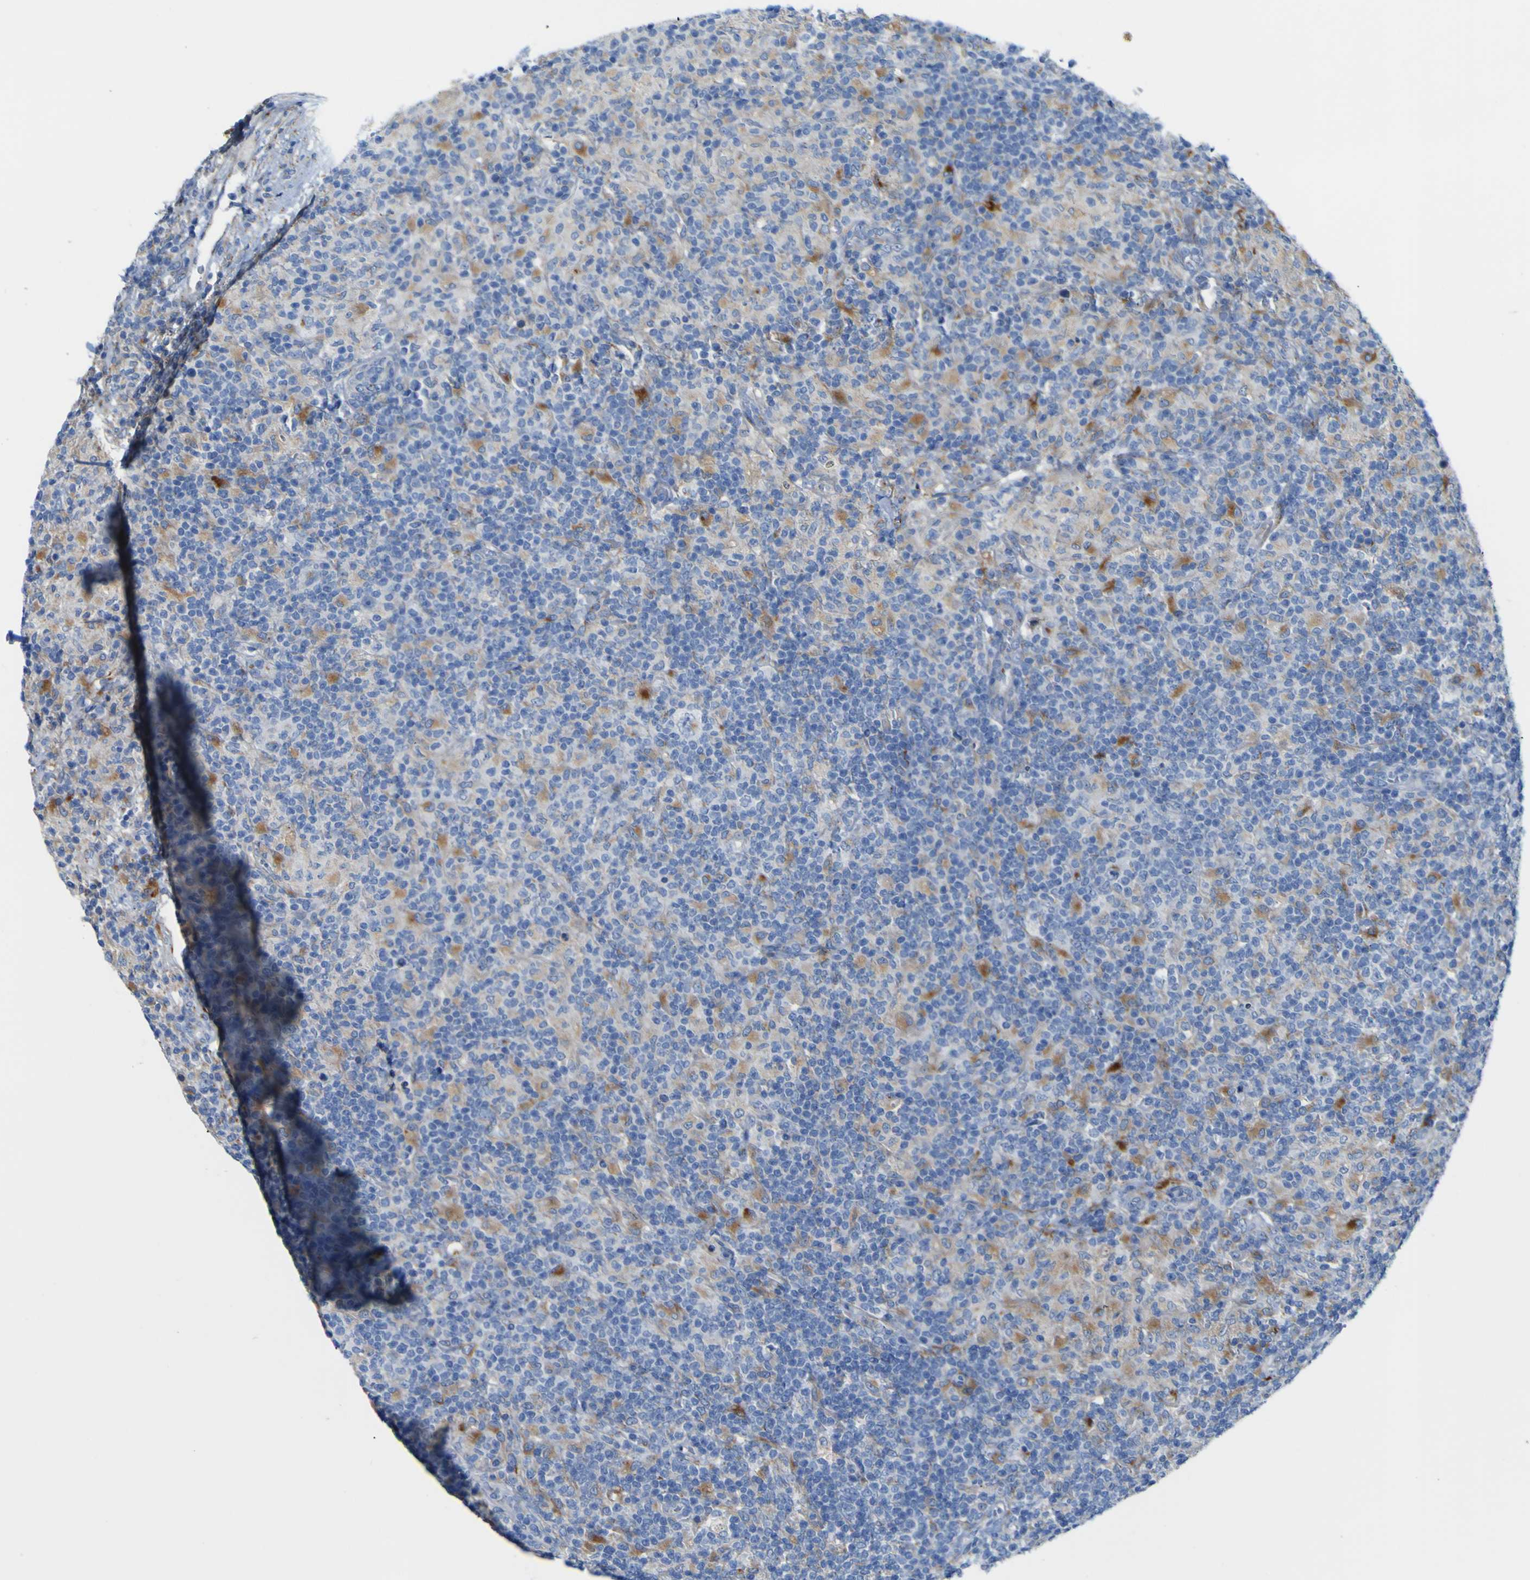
{"staining": {"intensity": "moderate", "quantity": "25%-75%", "location": "cytoplasmic/membranous"}, "tissue": "lymphoma", "cell_type": "Tumor cells", "image_type": "cancer", "snomed": [{"axis": "morphology", "description": "Hodgkin's disease, NOS"}, {"axis": "topography", "description": "Lymph node"}], "caption": "An IHC micrograph of tumor tissue is shown. Protein staining in brown shows moderate cytoplasmic/membranous positivity in Hodgkin's disease within tumor cells. The staining was performed using DAB to visualize the protein expression in brown, while the nuclei were stained in blue with hematoxylin (Magnification: 20x).", "gene": "PTPRF", "patient": {"sex": "male", "age": 70}}